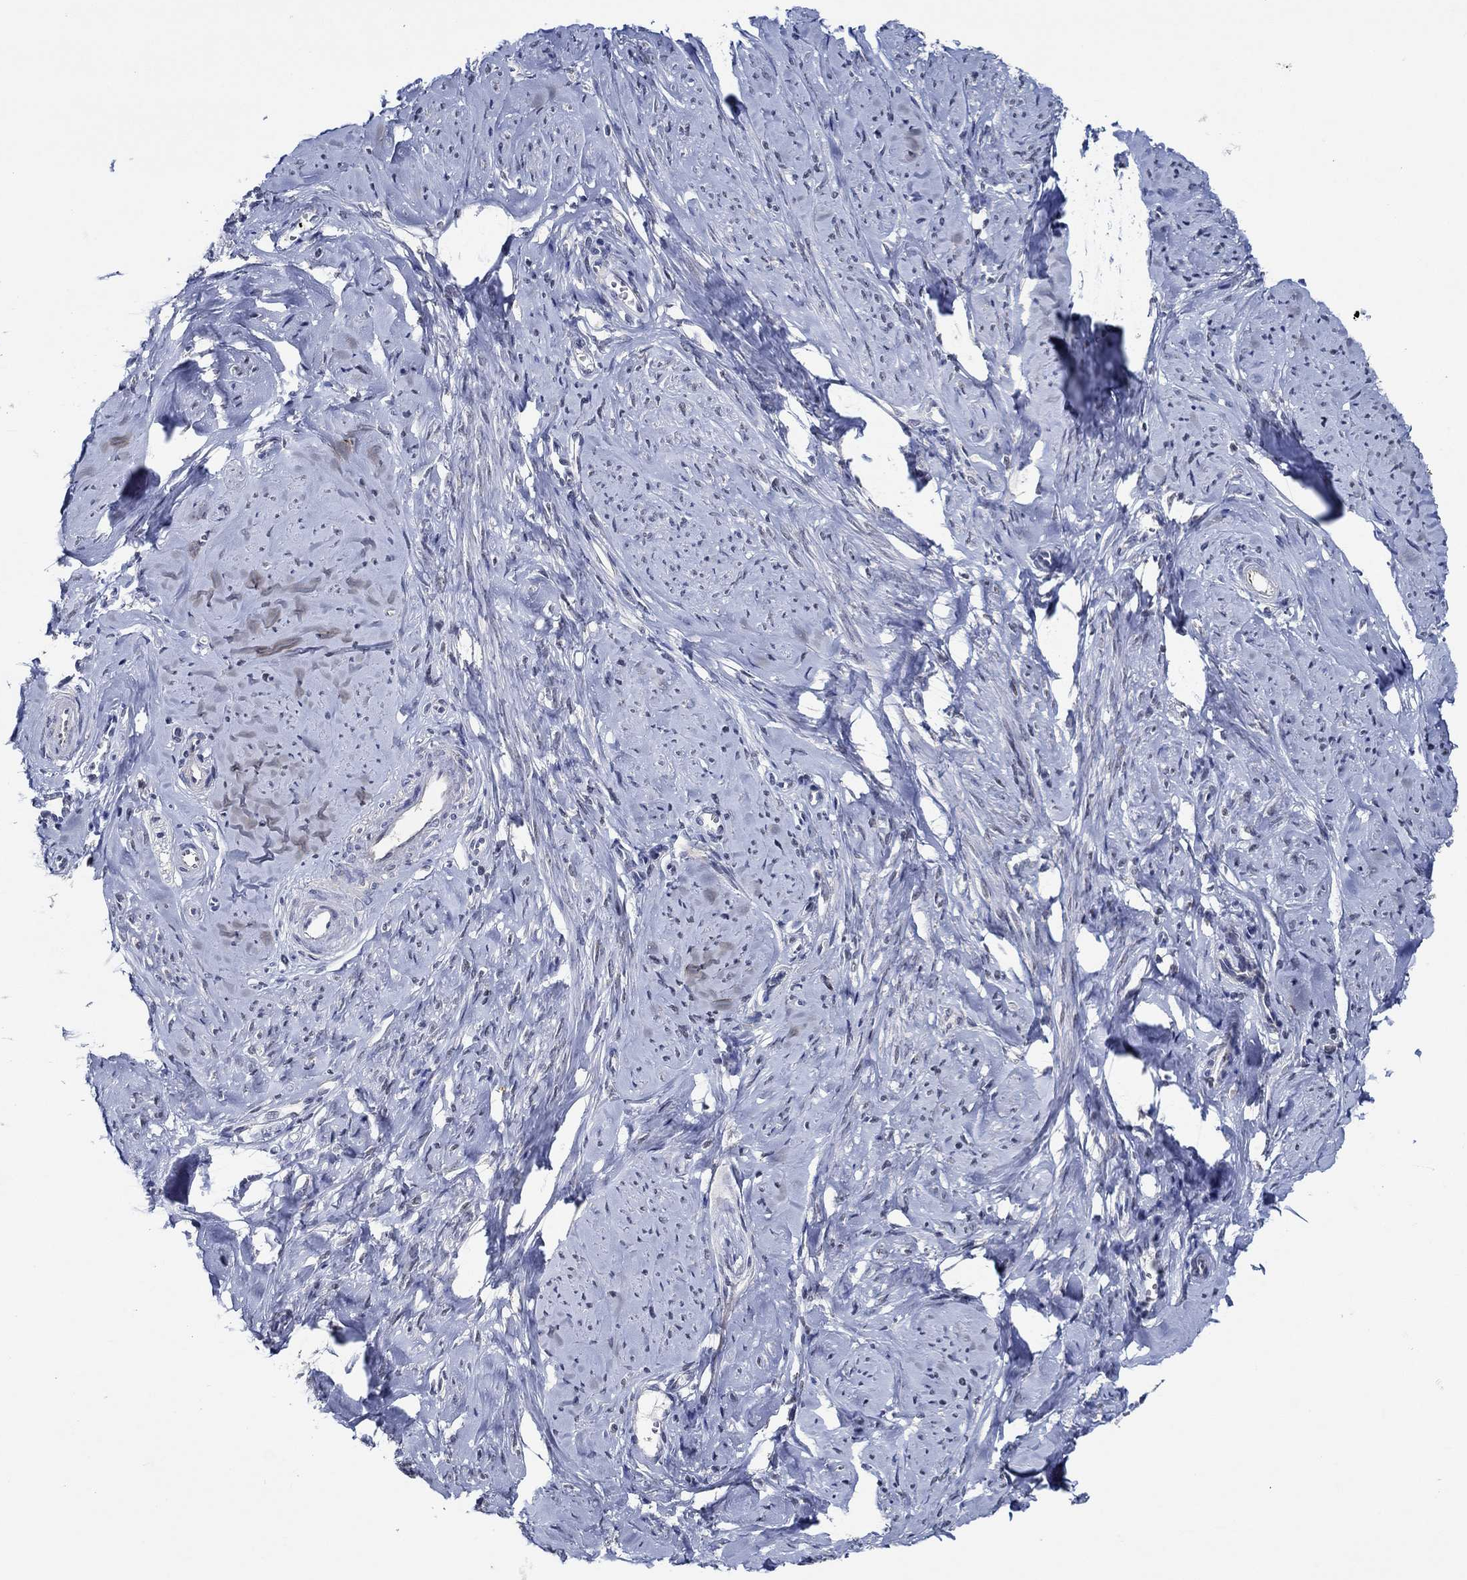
{"staining": {"intensity": "negative", "quantity": "none", "location": "none"}, "tissue": "smooth muscle", "cell_type": "Smooth muscle cells", "image_type": "normal", "snomed": [{"axis": "morphology", "description": "Normal tissue, NOS"}, {"axis": "topography", "description": "Smooth muscle"}], "caption": "An IHC photomicrograph of normal smooth muscle is shown. There is no staining in smooth muscle cells of smooth muscle. The staining is performed using DAB brown chromogen with nuclei counter-stained in using hematoxylin.", "gene": "DACT1", "patient": {"sex": "female", "age": 48}}